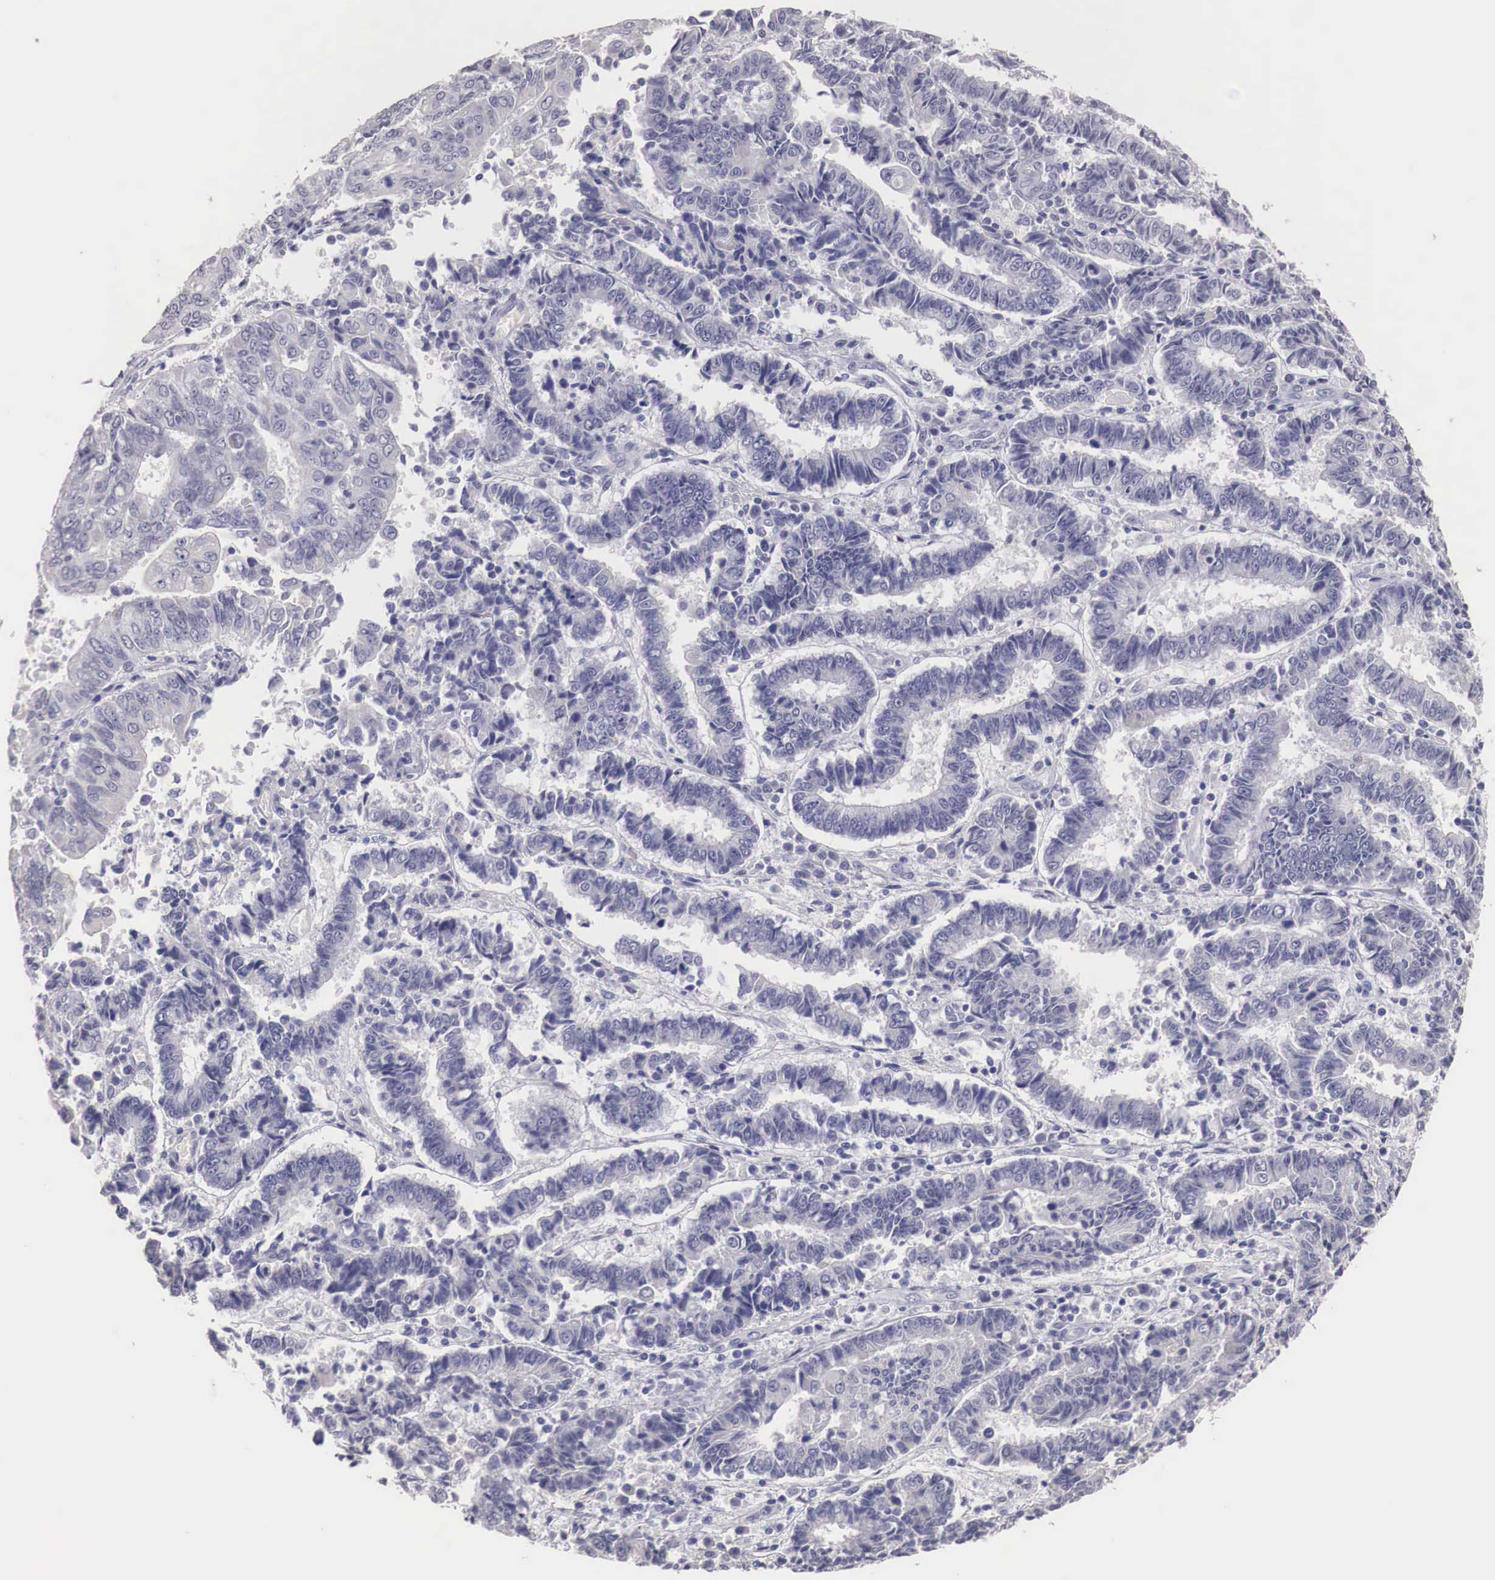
{"staining": {"intensity": "negative", "quantity": "none", "location": "none"}, "tissue": "endometrial cancer", "cell_type": "Tumor cells", "image_type": "cancer", "snomed": [{"axis": "morphology", "description": "Adenocarcinoma, NOS"}, {"axis": "topography", "description": "Endometrium"}], "caption": "Tumor cells show no significant expression in endometrial cancer (adenocarcinoma).", "gene": "ENOX2", "patient": {"sex": "female", "age": 75}}